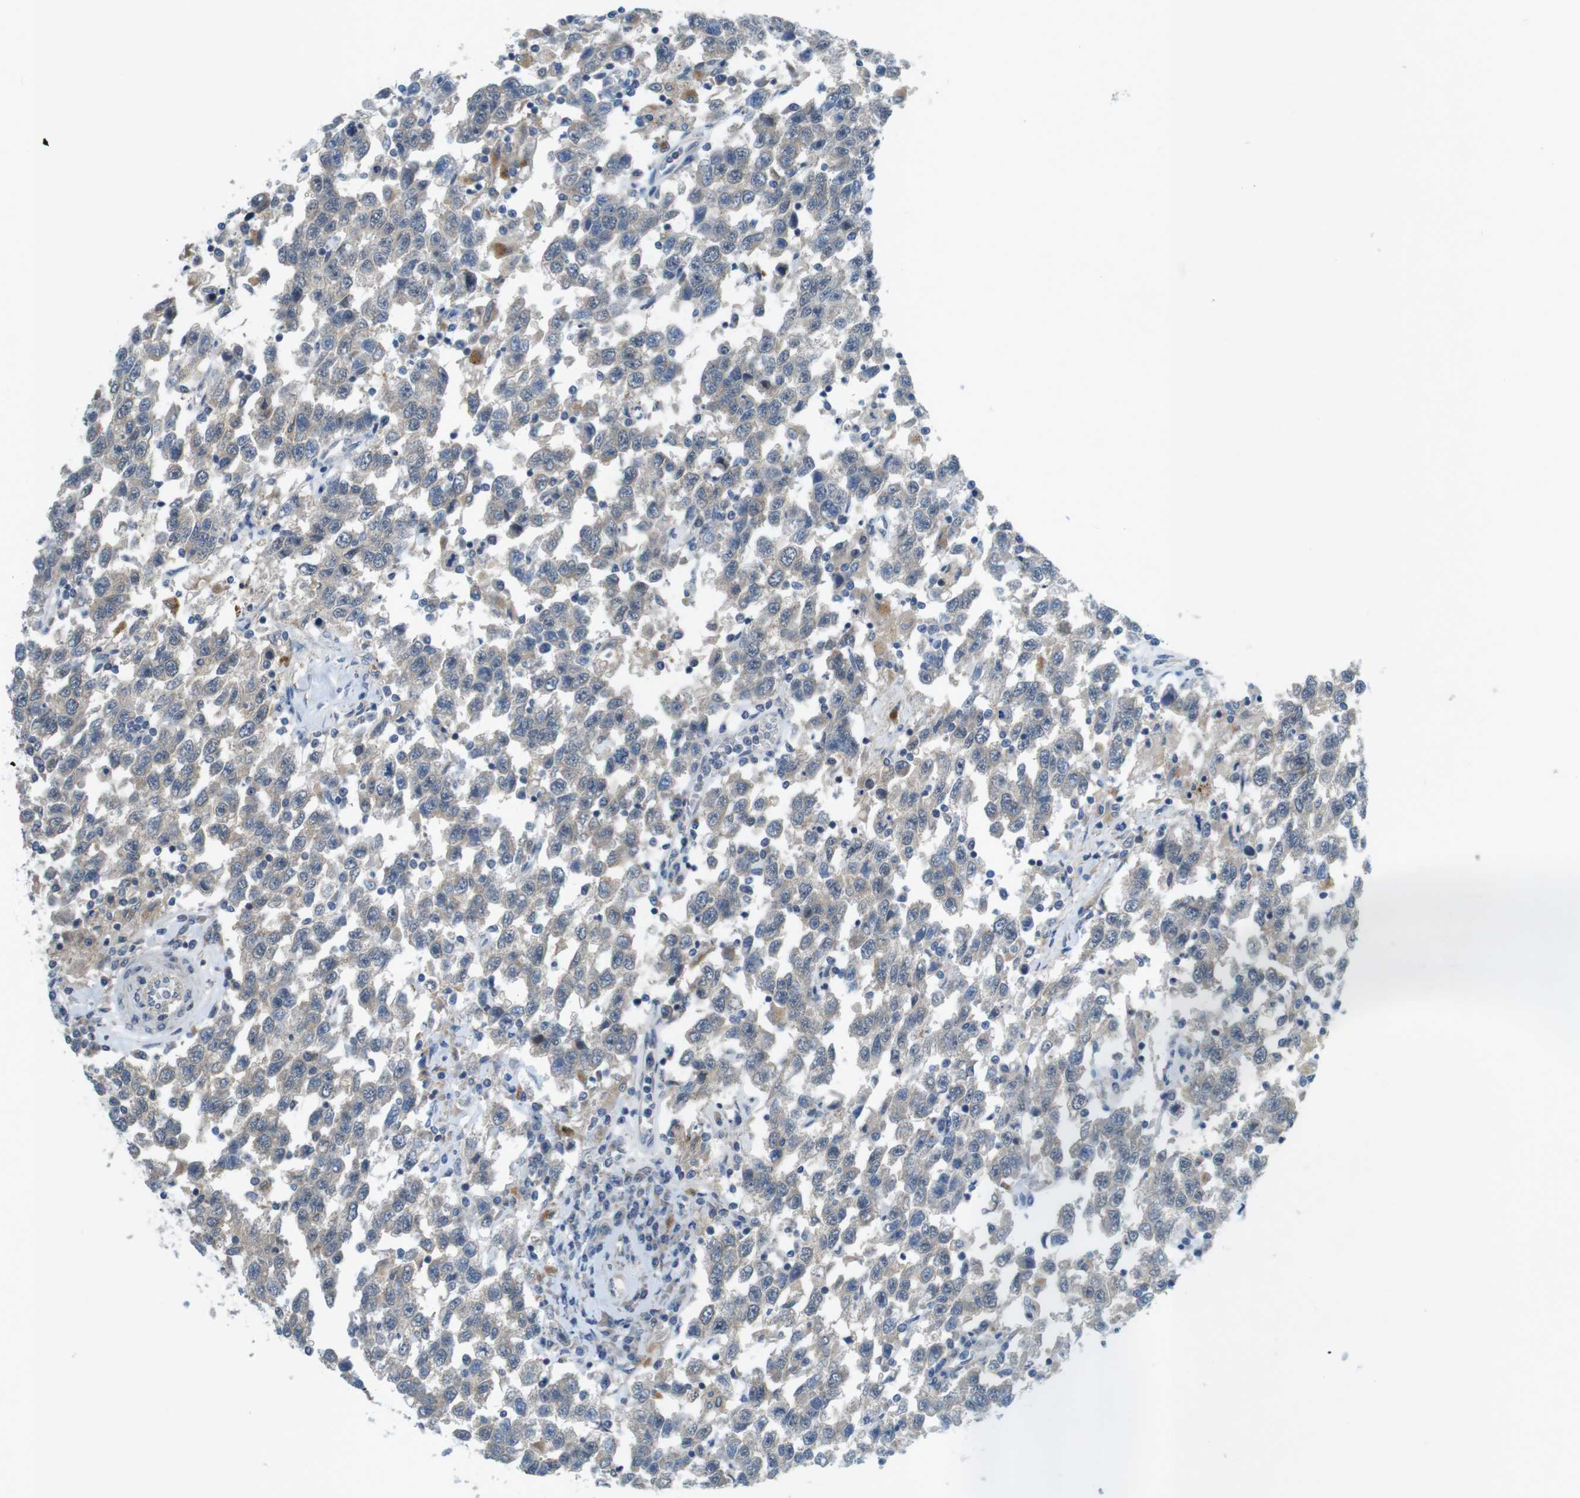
{"staining": {"intensity": "negative", "quantity": "none", "location": "none"}, "tissue": "testis cancer", "cell_type": "Tumor cells", "image_type": "cancer", "snomed": [{"axis": "morphology", "description": "Seminoma, NOS"}, {"axis": "topography", "description": "Testis"}], "caption": "Tumor cells show no significant expression in testis cancer. (Brightfield microscopy of DAB immunohistochemistry at high magnification).", "gene": "TYW1", "patient": {"sex": "male", "age": 41}}